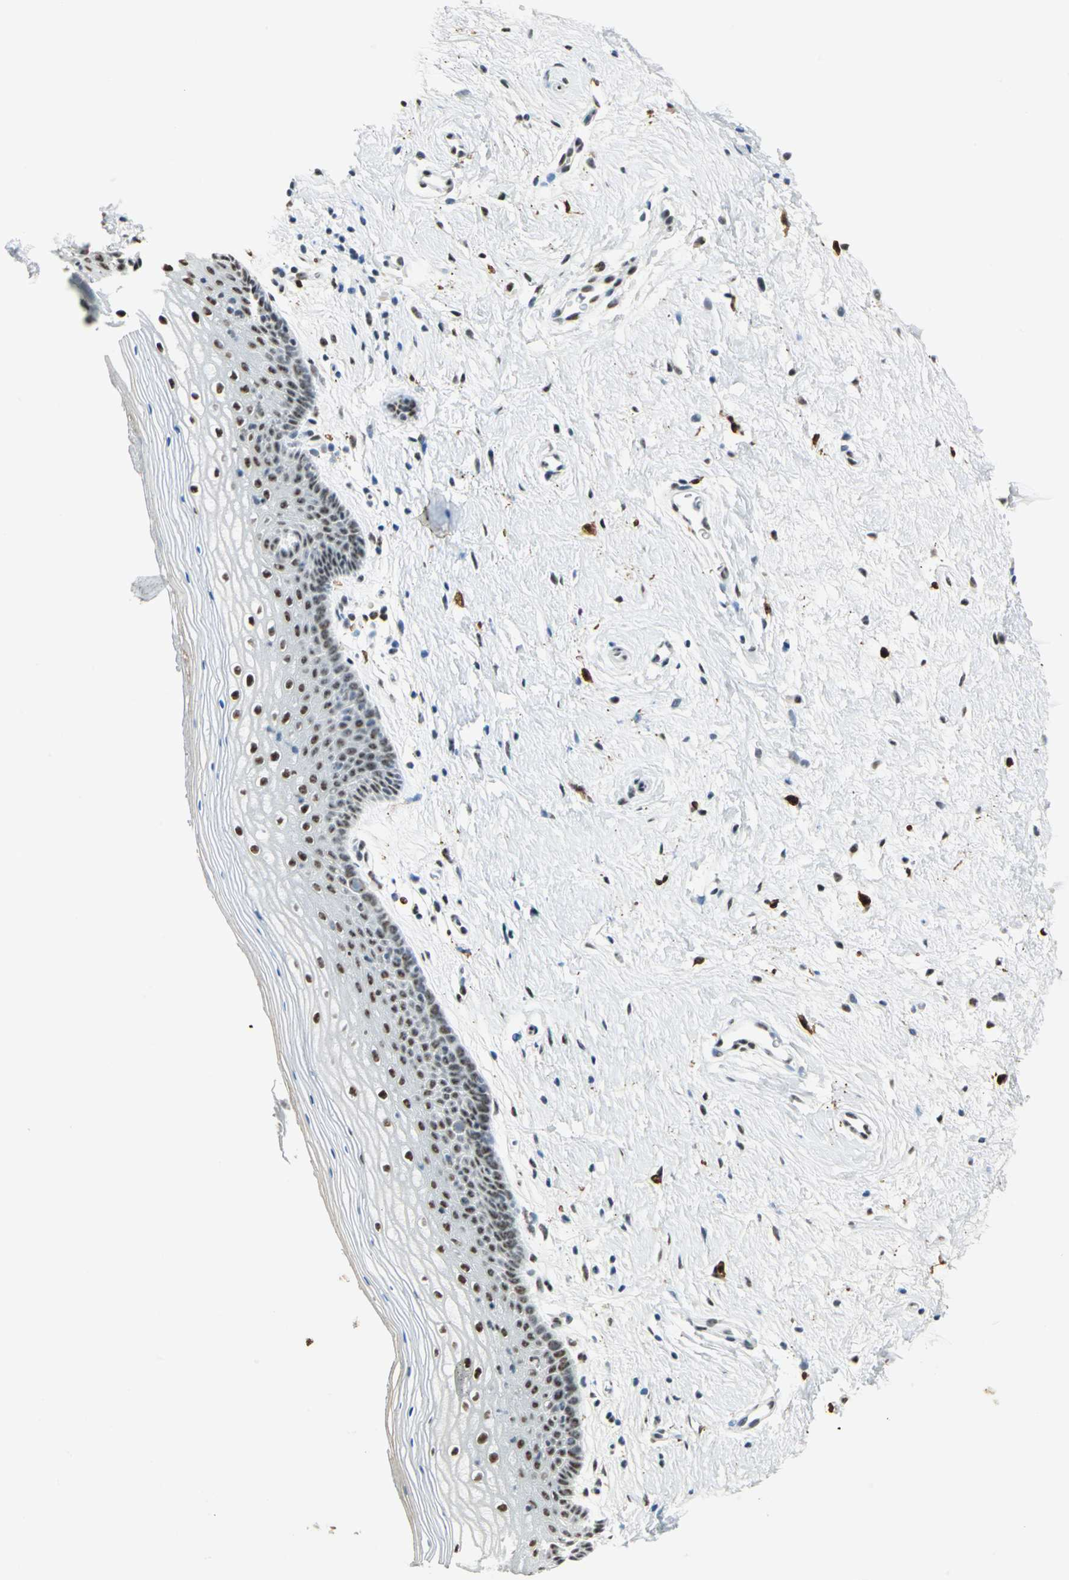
{"staining": {"intensity": "moderate", "quantity": "25%-75%", "location": "nuclear"}, "tissue": "vagina", "cell_type": "Squamous epithelial cells", "image_type": "normal", "snomed": [{"axis": "morphology", "description": "Normal tissue, NOS"}, {"axis": "topography", "description": "Vagina"}], "caption": "Immunohistochemical staining of benign vagina shows medium levels of moderate nuclear staining in approximately 25%-75% of squamous epithelial cells. The staining is performed using DAB (3,3'-diaminobenzidine) brown chromogen to label protein expression. The nuclei are counter-stained blue using hematoxylin.", "gene": "MTMR10", "patient": {"sex": "female", "age": 46}}